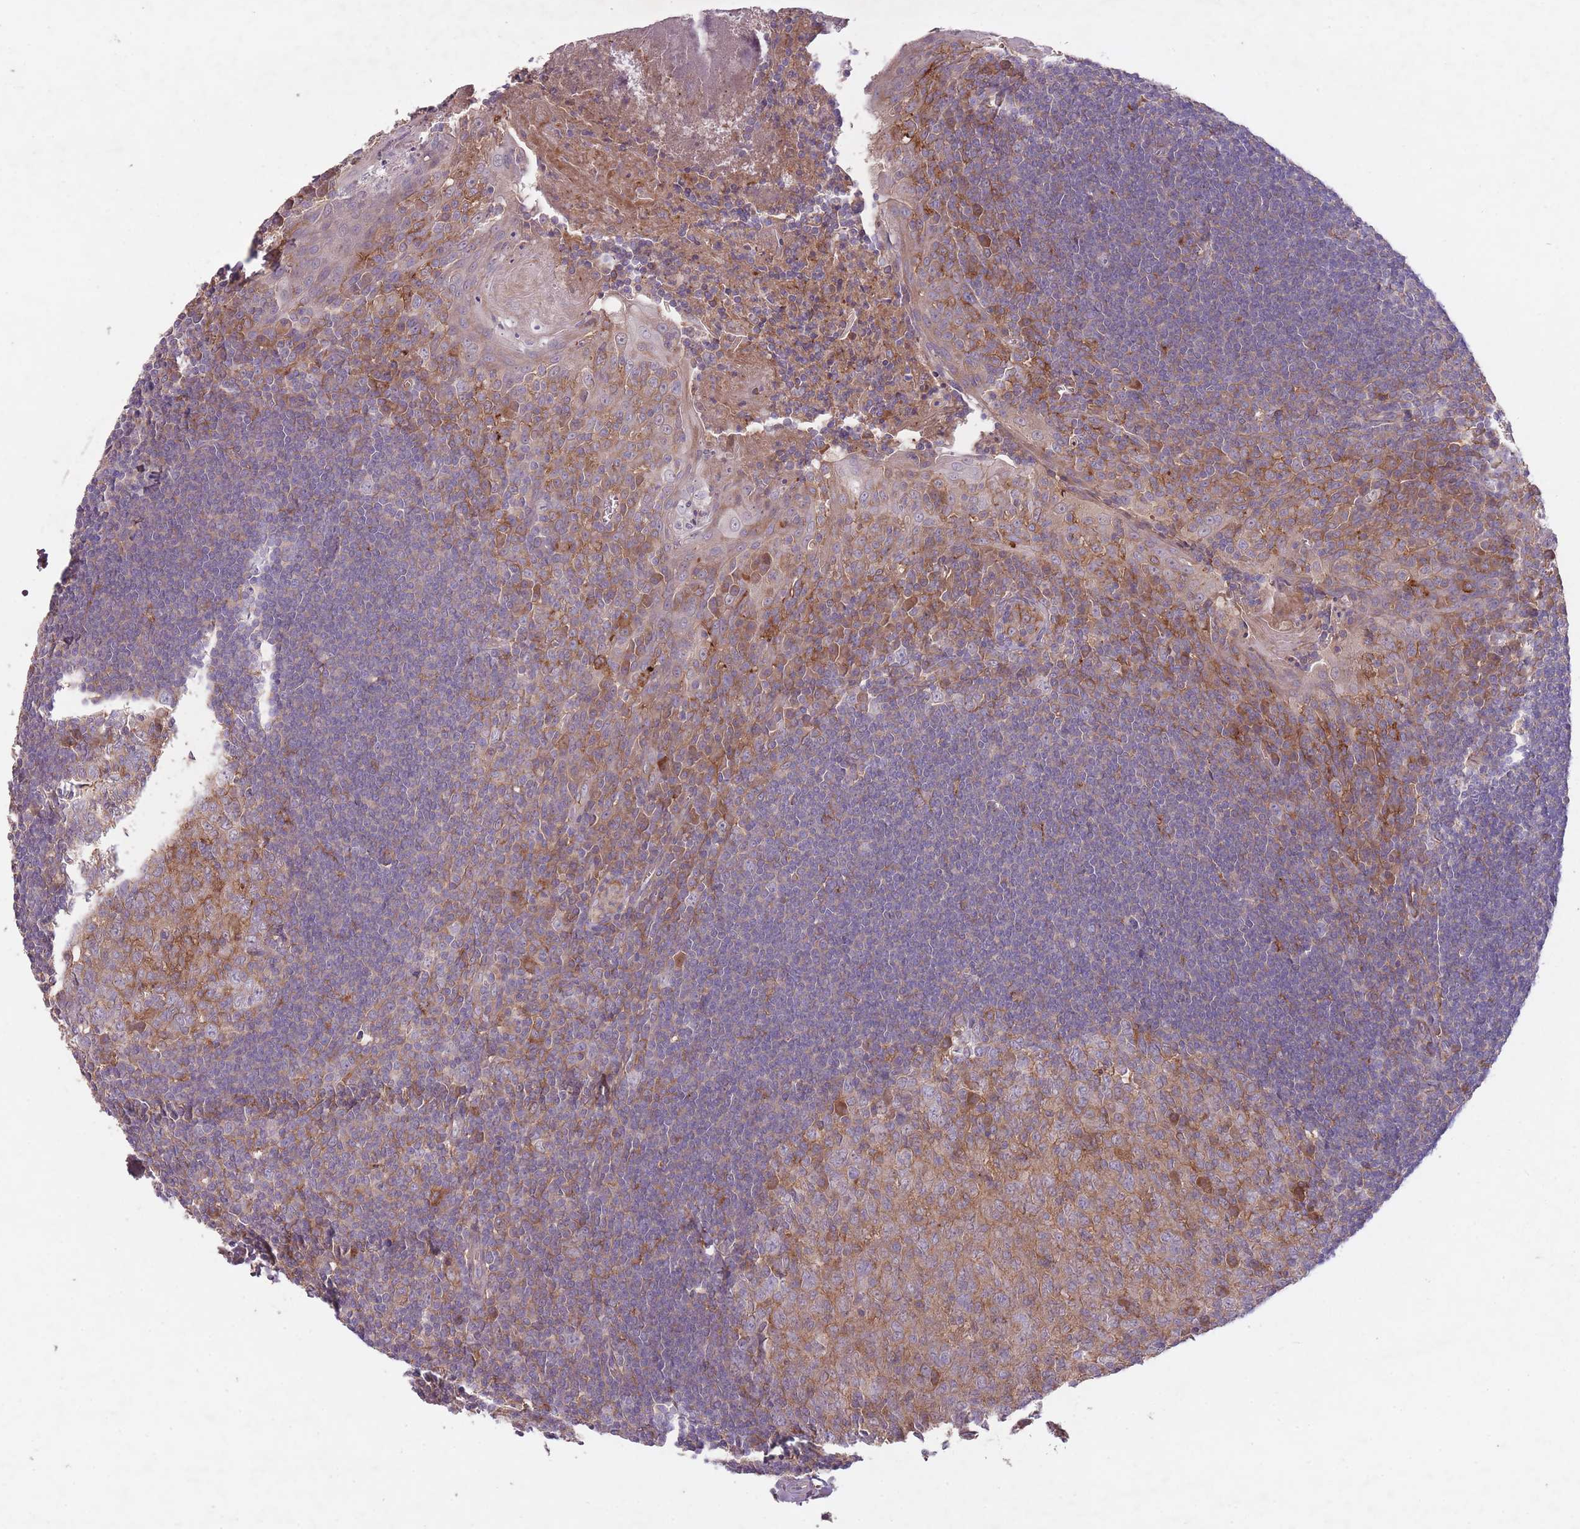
{"staining": {"intensity": "weak", "quantity": "25%-75%", "location": "cytoplasmic/membranous"}, "tissue": "tonsil", "cell_type": "Germinal center cells", "image_type": "normal", "snomed": [{"axis": "morphology", "description": "Normal tissue, NOS"}, {"axis": "topography", "description": "Tonsil"}], "caption": "Immunohistochemical staining of unremarkable tonsil shows 25%-75% levels of weak cytoplasmic/membranous protein expression in approximately 25%-75% of germinal center cells.", "gene": "OR2V1", "patient": {"sex": "male", "age": 27}}